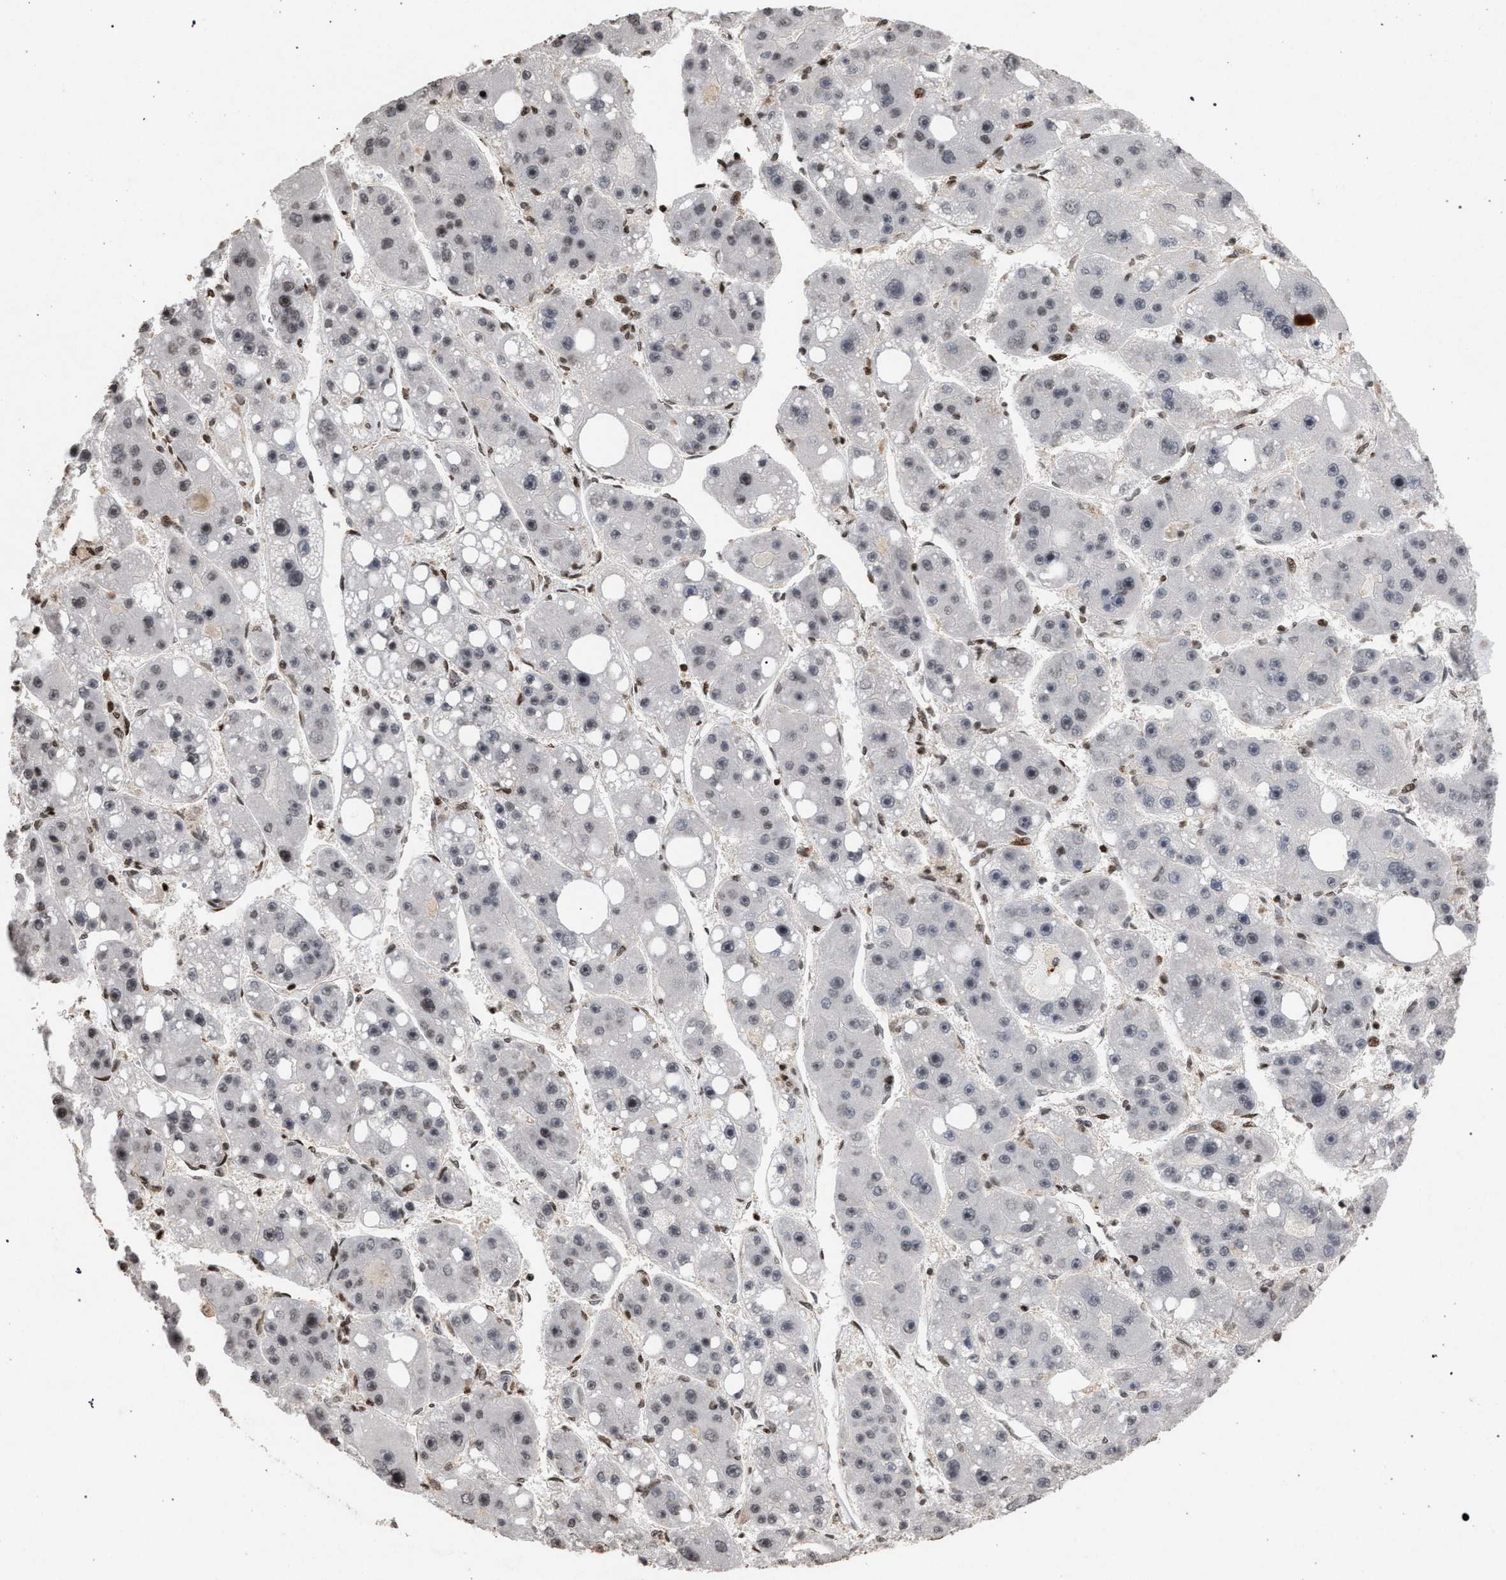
{"staining": {"intensity": "moderate", "quantity": "<25%", "location": "nuclear"}, "tissue": "liver cancer", "cell_type": "Tumor cells", "image_type": "cancer", "snomed": [{"axis": "morphology", "description": "Carcinoma, Hepatocellular, NOS"}, {"axis": "topography", "description": "Liver"}], "caption": "Moderate nuclear protein staining is seen in approximately <25% of tumor cells in liver hepatocellular carcinoma.", "gene": "FOXD3", "patient": {"sex": "female", "age": 61}}